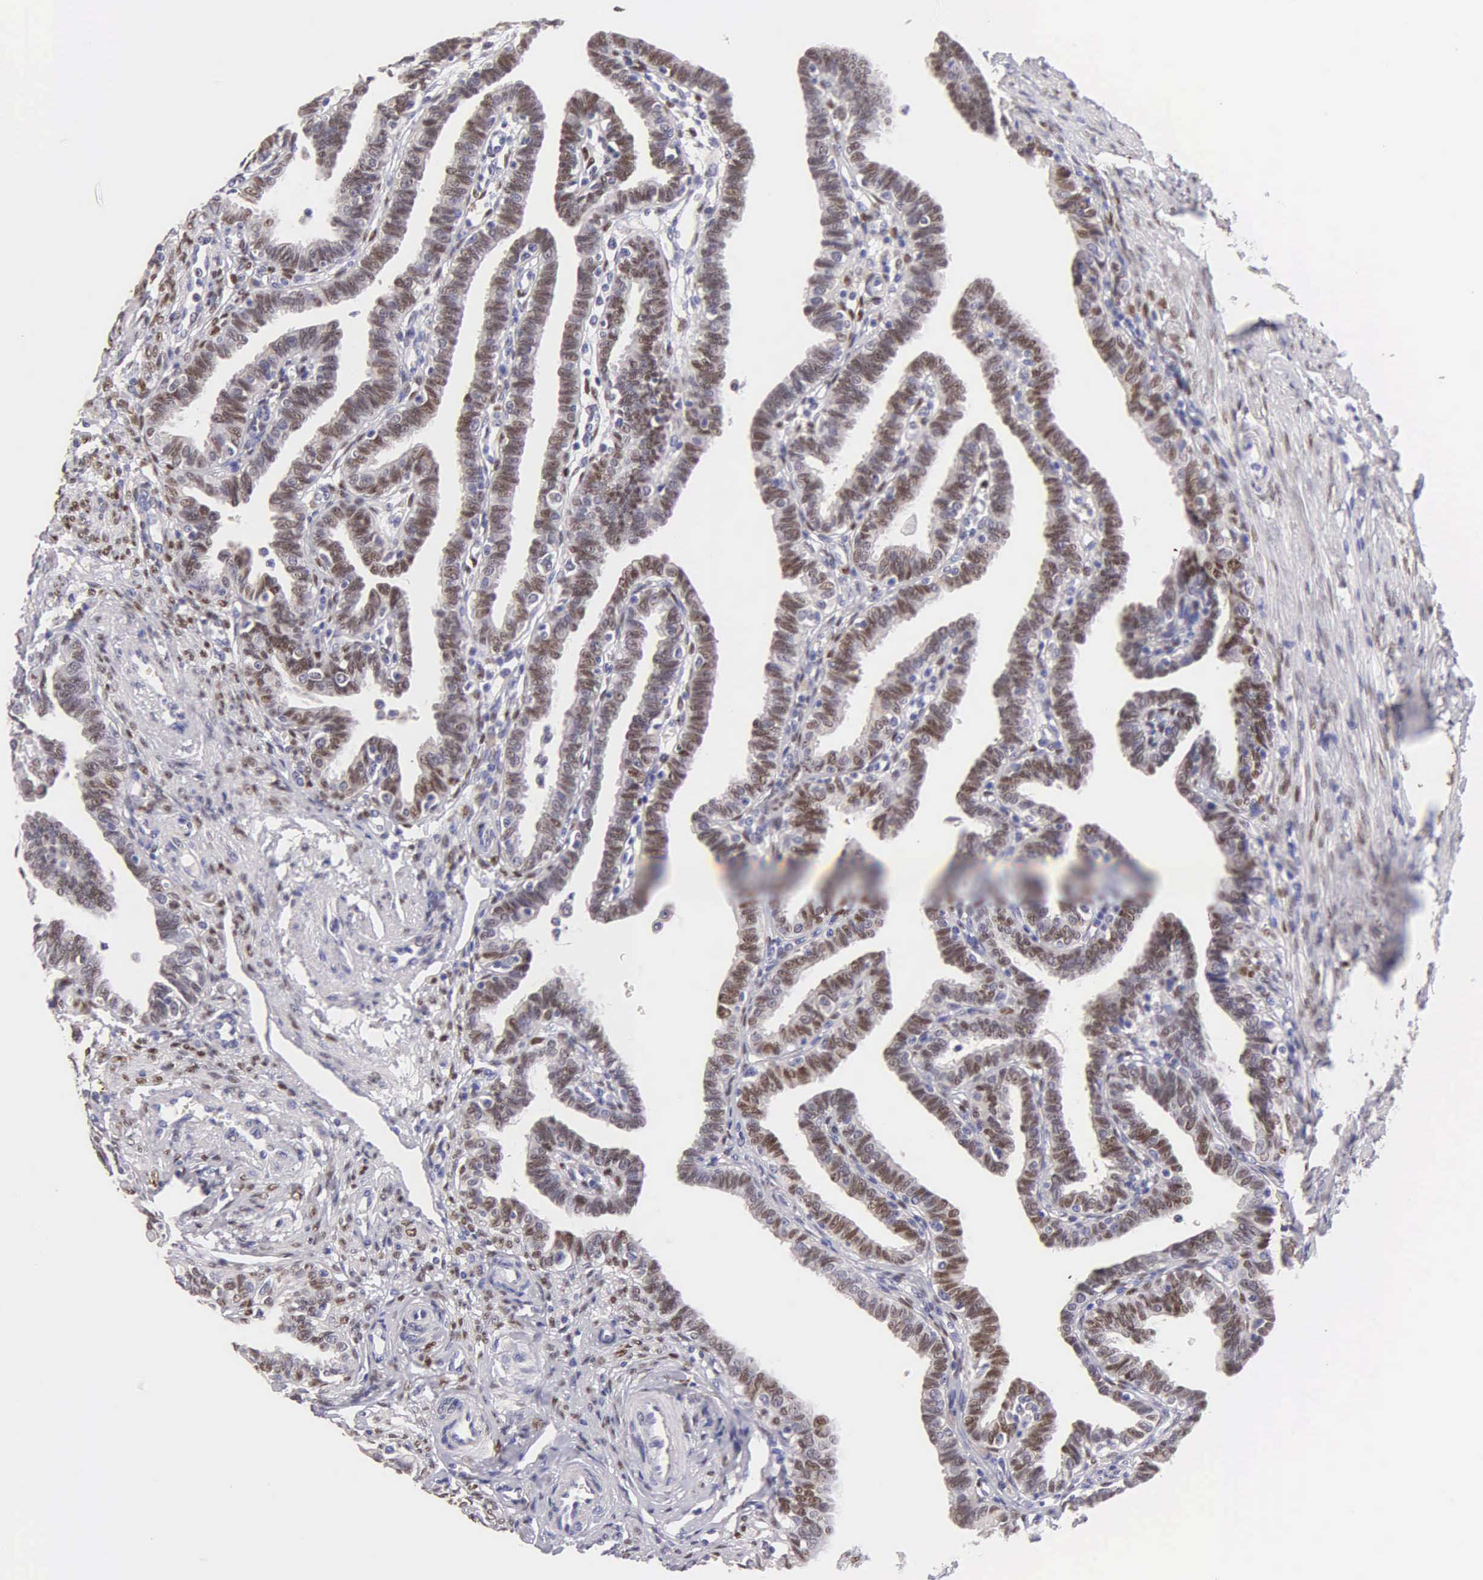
{"staining": {"intensity": "moderate", "quantity": "25%-75%", "location": "cytoplasmic/membranous,nuclear"}, "tissue": "fallopian tube", "cell_type": "Glandular cells", "image_type": "normal", "snomed": [{"axis": "morphology", "description": "Normal tissue, NOS"}, {"axis": "topography", "description": "Fallopian tube"}], "caption": "Immunohistochemical staining of normal fallopian tube shows 25%-75% levels of moderate cytoplasmic/membranous,nuclear protein expression in approximately 25%-75% of glandular cells.", "gene": "ESR1", "patient": {"sex": "female", "age": 41}}